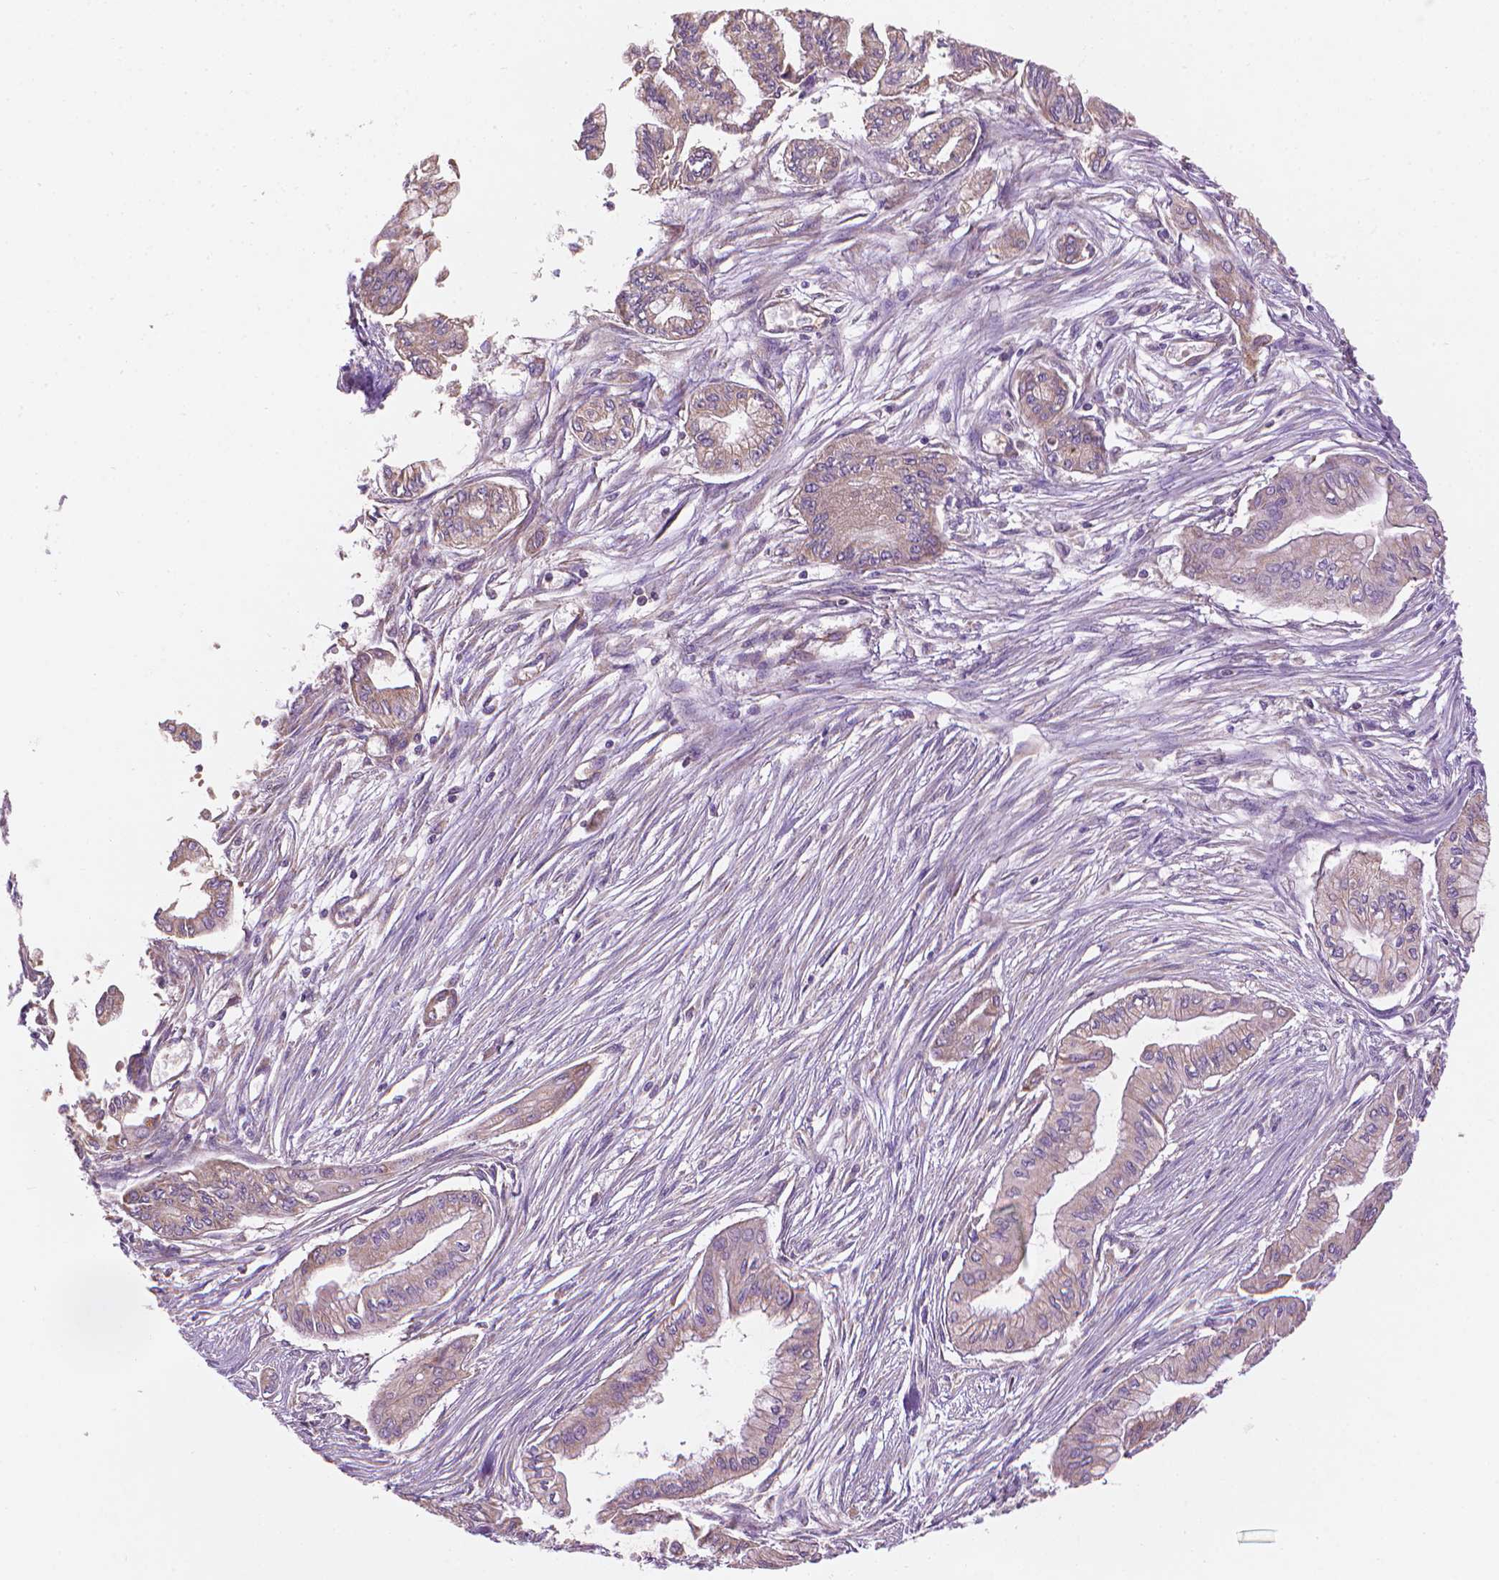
{"staining": {"intensity": "weak", "quantity": "25%-75%", "location": "cytoplasmic/membranous"}, "tissue": "pancreatic cancer", "cell_type": "Tumor cells", "image_type": "cancer", "snomed": [{"axis": "morphology", "description": "Adenocarcinoma, NOS"}, {"axis": "topography", "description": "Pancreas"}], "caption": "Weak cytoplasmic/membranous protein positivity is identified in approximately 25%-75% of tumor cells in adenocarcinoma (pancreatic). The staining was performed using DAB (3,3'-diaminobenzidine) to visualize the protein expression in brown, while the nuclei were stained in blue with hematoxylin (Magnification: 20x).", "gene": "TTC29", "patient": {"sex": "female", "age": 68}}